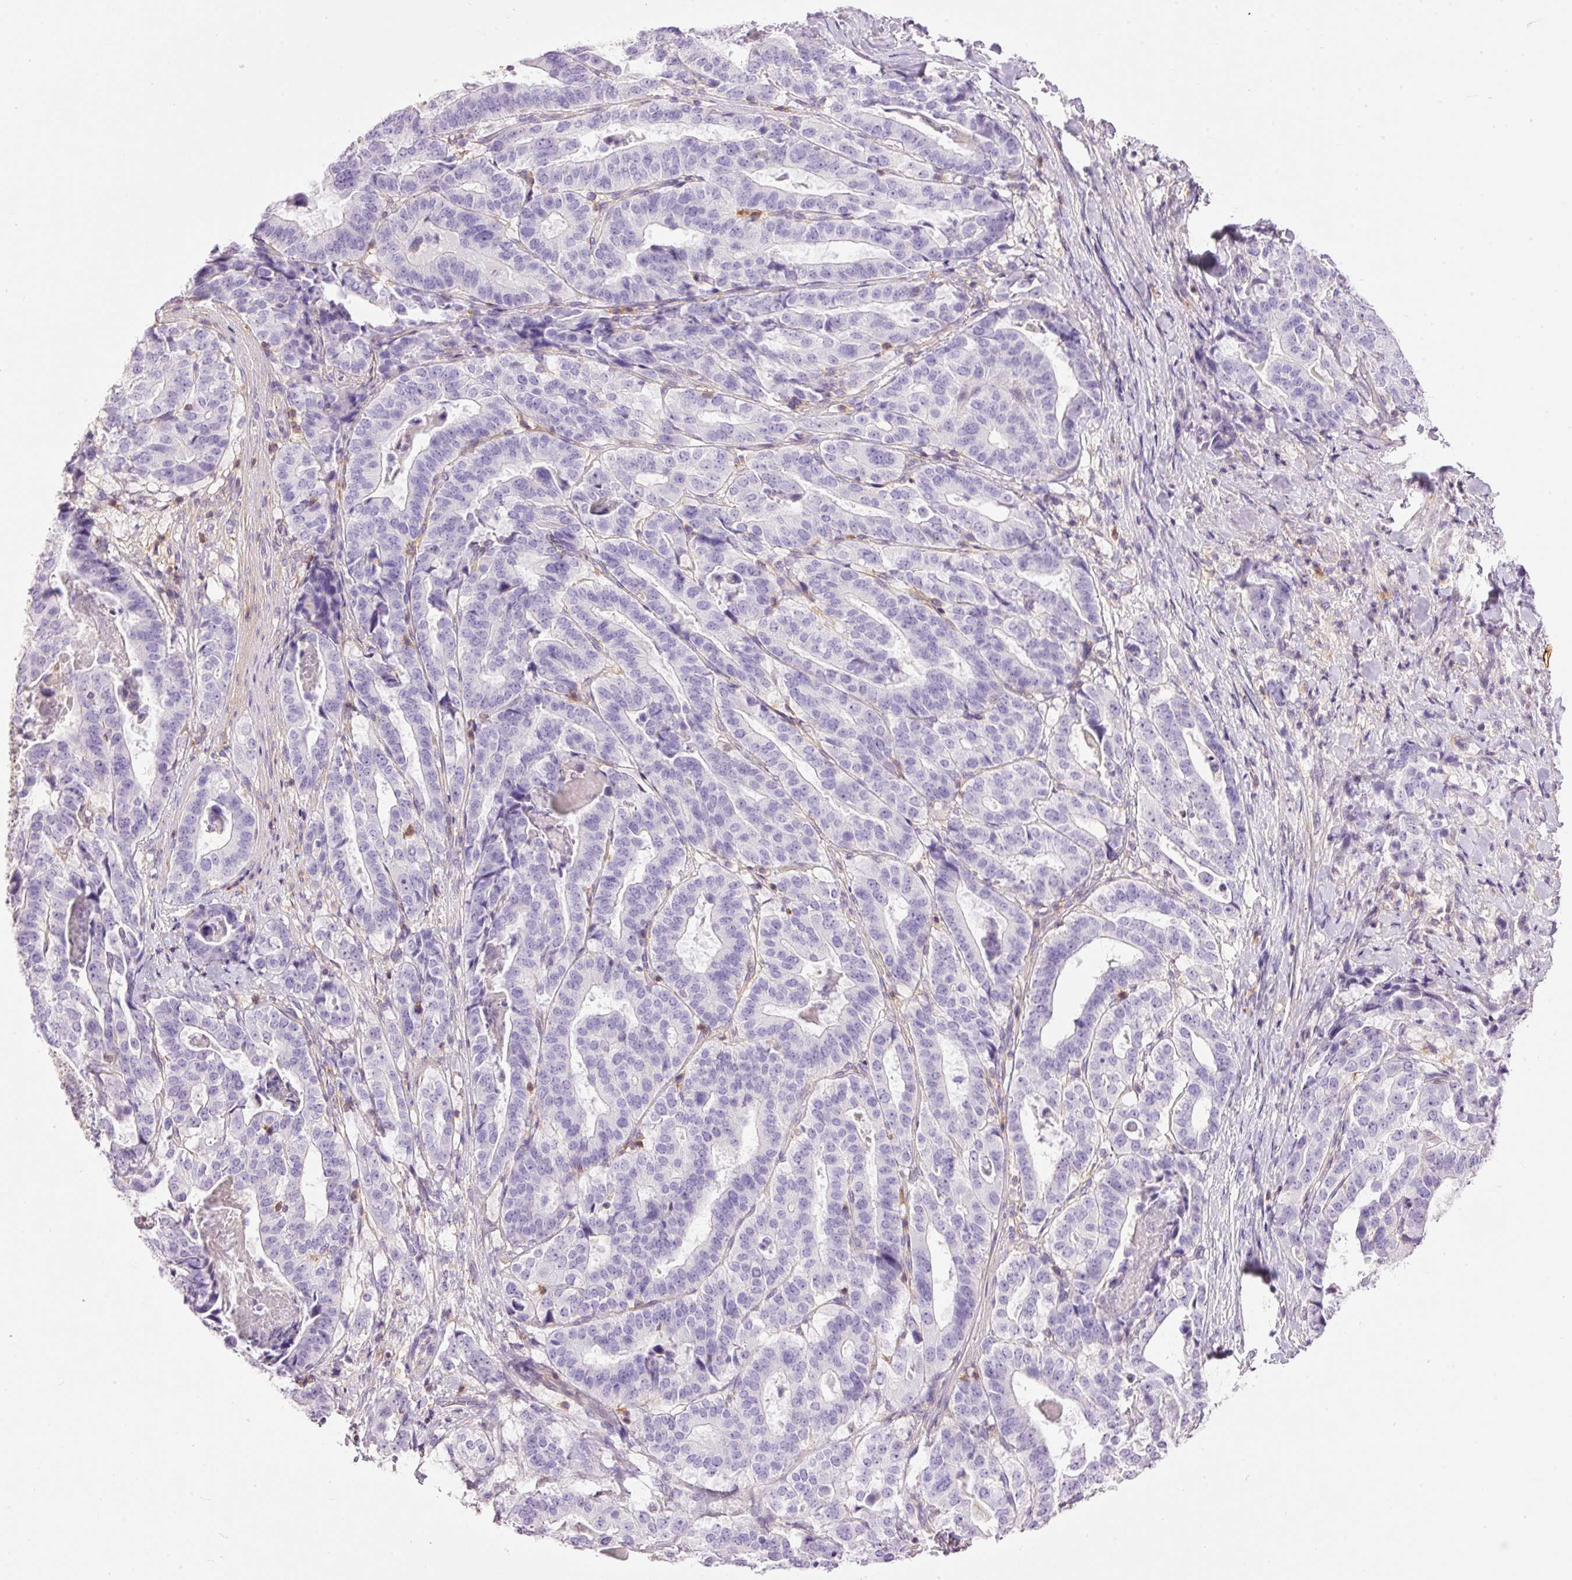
{"staining": {"intensity": "negative", "quantity": "none", "location": "none"}, "tissue": "stomach cancer", "cell_type": "Tumor cells", "image_type": "cancer", "snomed": [{"axis": "morphology", "description": "Adenocarcinoma, NOS"}, {"axis": "topography", "description": "Stomach"}], "caption": "An immunohistochemistry (IHC) image of stomach cancer (adenocarcinoma) is shown. There is no staining in tumor cells of stomach cancer (adenocarcinoma). (DAB IHC with hematoxylin counter stain).", "gene": "DOK6", "patient": {"sex": "male", "age": 48}}